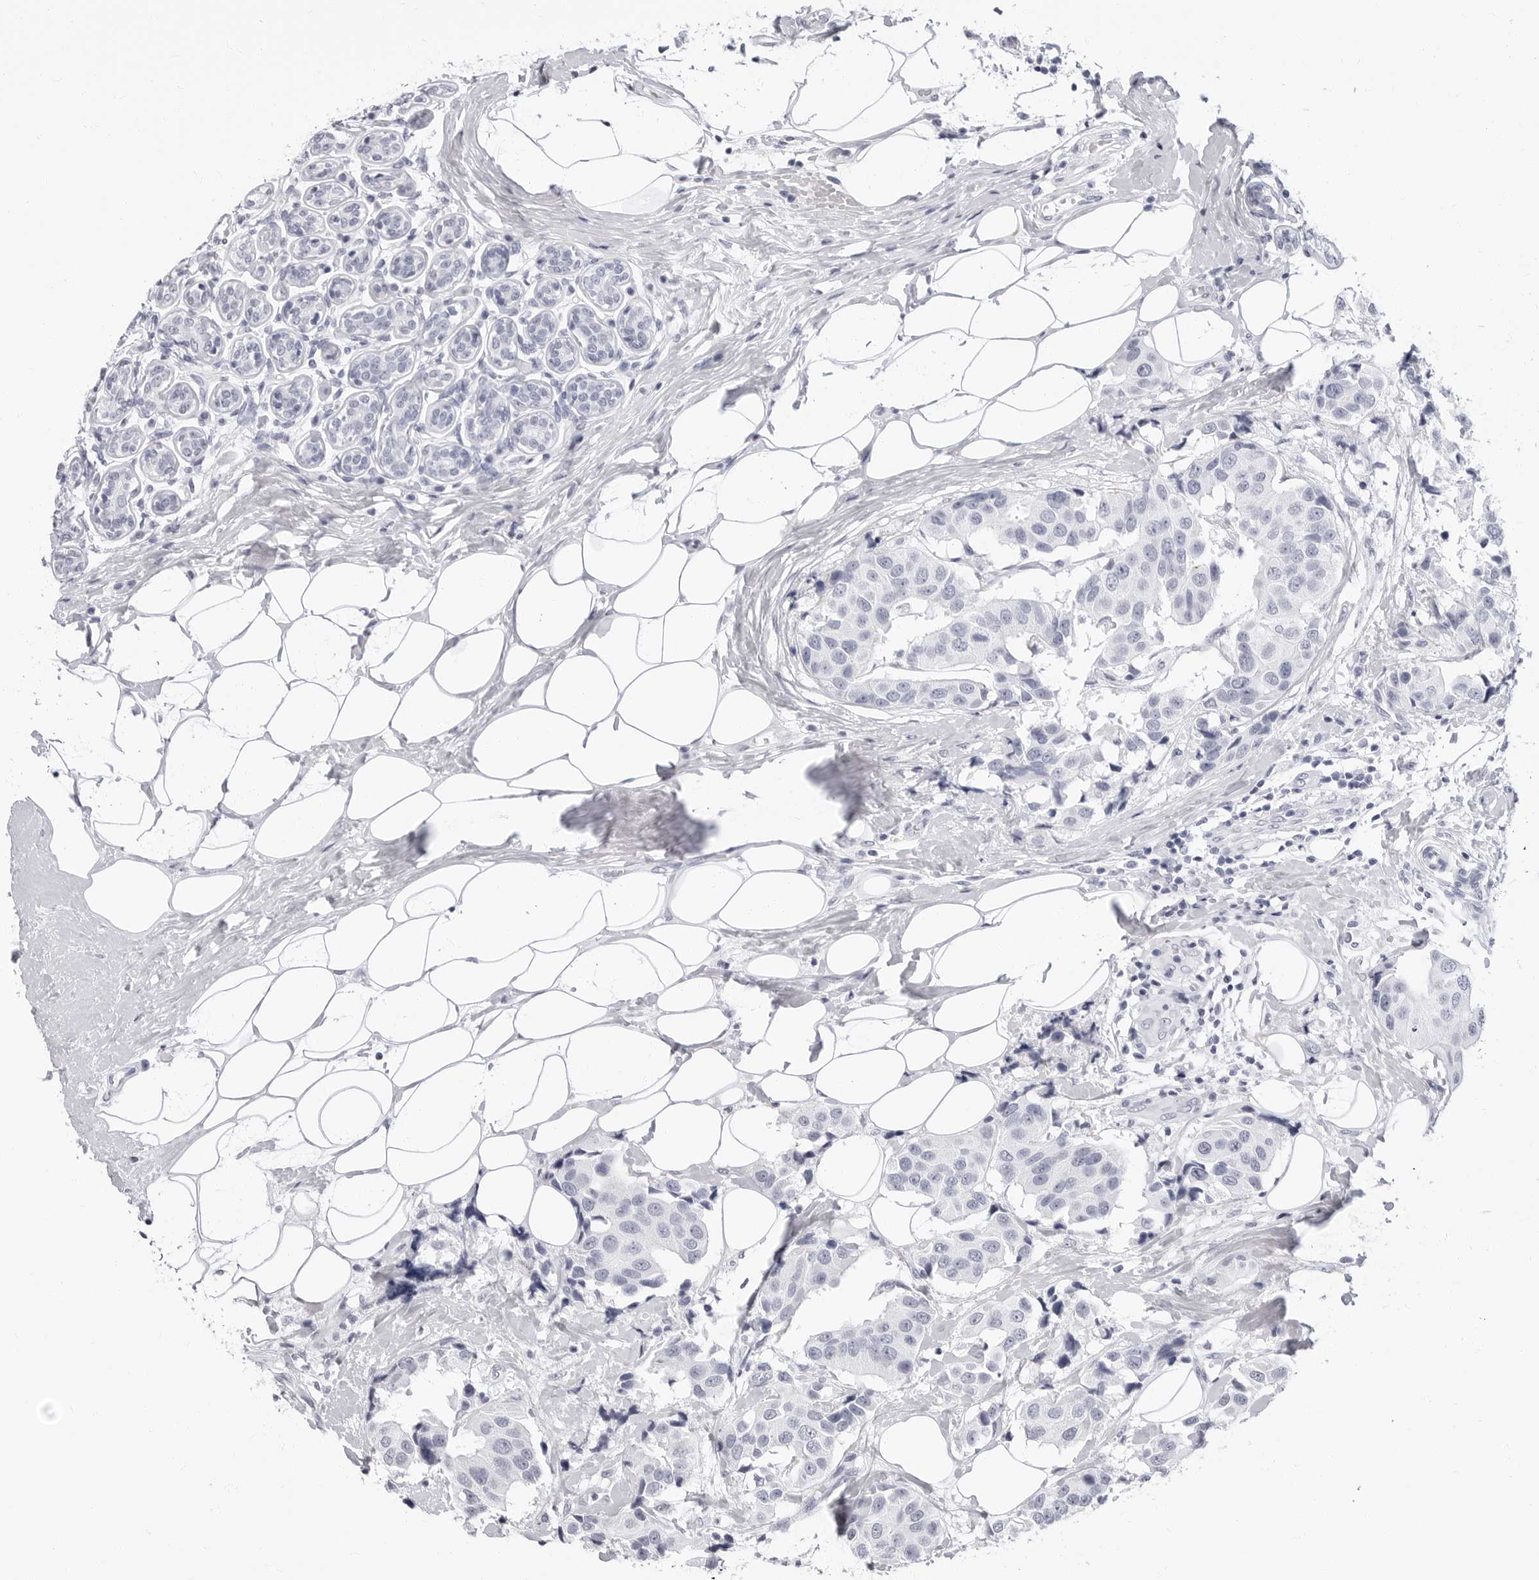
{"staining": {"intensity": "negative", "quantity": "none", "location": "none"}, "tissue": "breast cancer", "cell_type": "Tumor cells", "image_type": "cancer", "snomed": [{"axis": "morphology", "description": "Normal tissue, NOS"}, {"axis": "morphology", "description": "Duct carcinoma"}, {"axis": "topography", "description": "Breast"}], "caption": "High magnification brightfield microscopy of breast invasive ductal carcinoma stained with DAB (3,3'-diaminobenzidine) (brown) and counterstained with hematoxylin (blue): tumor cells show no significant positivity.", "gene": "ERICH3", "patient": {"sex": "female", "age": 39}}